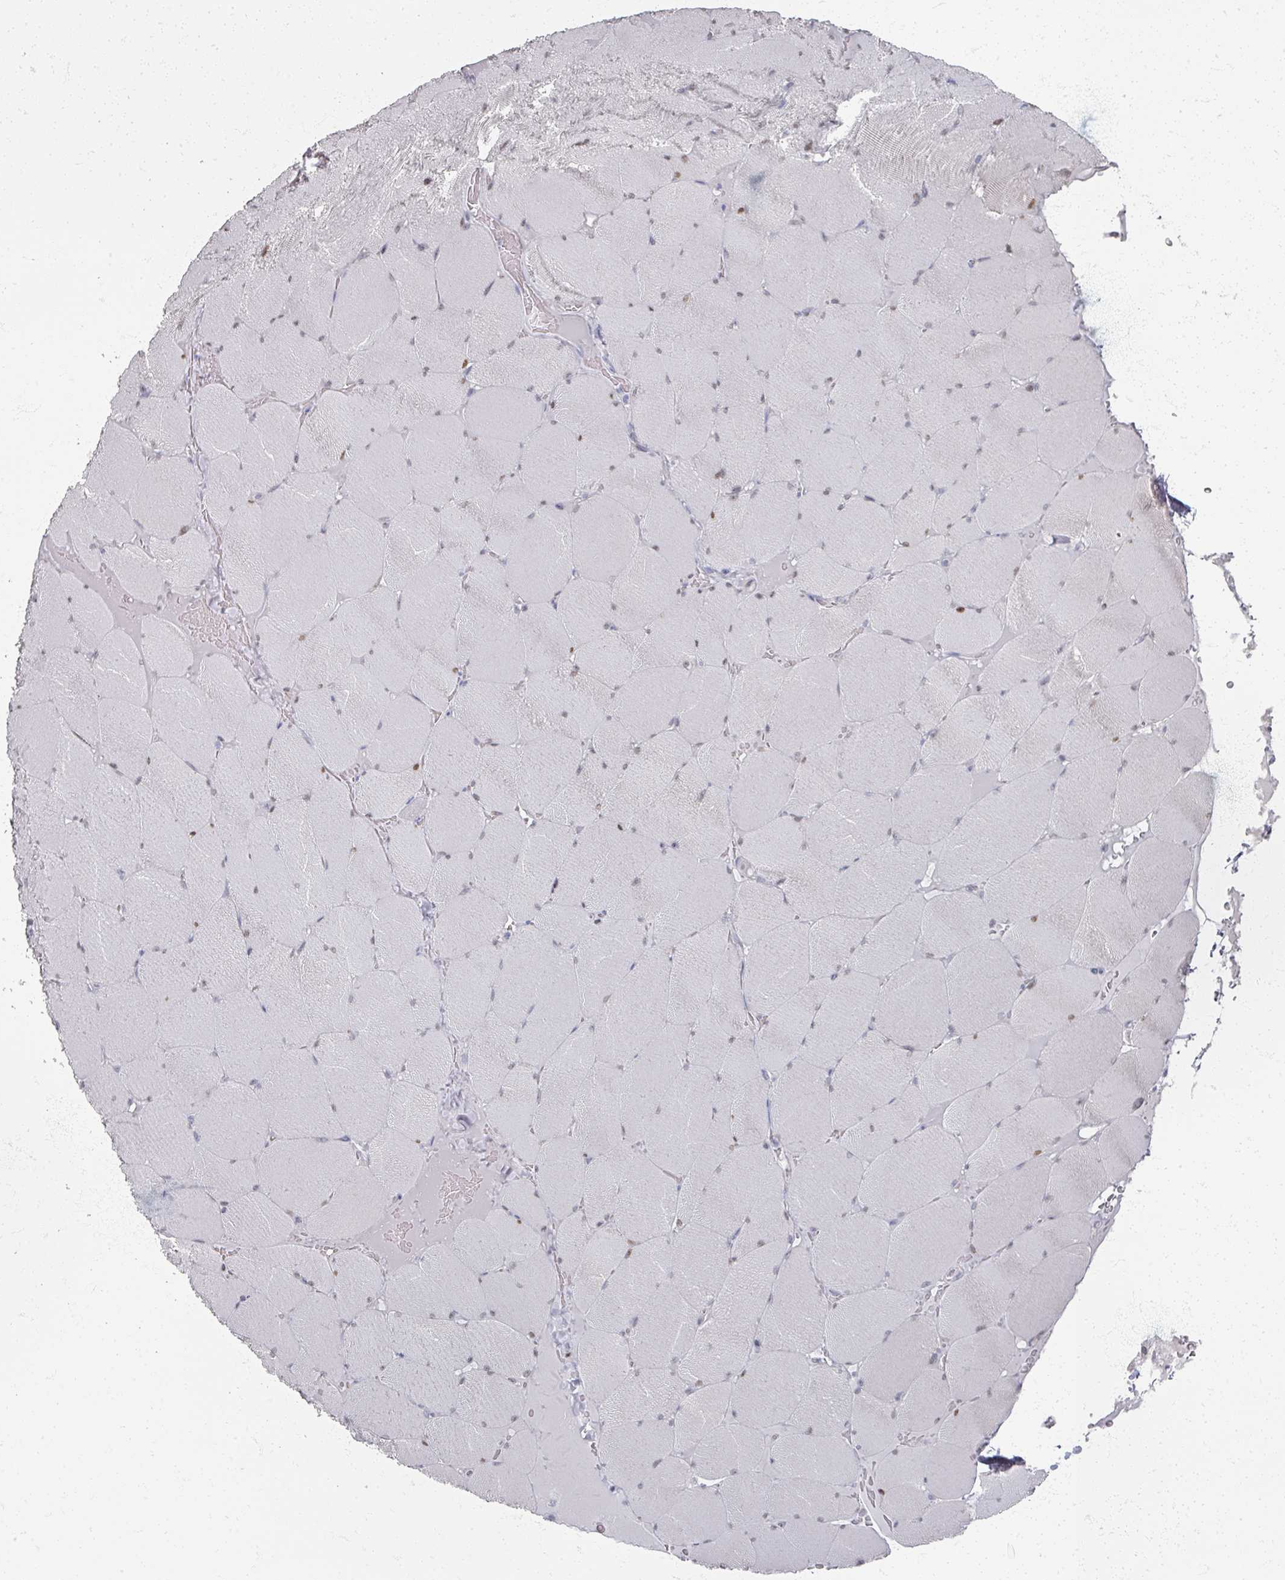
{"staining": {"intensity": "weak", "quantity": "<25%", "location": "nuclear"}, "tissue": "skeletal muscle", "cell_type": "Myocytes", "image_type": "normal", "snomed": [{"axis": "morphology", "description": "Normal tissue, NOS"}, {"axis": "topography", "description": "Skeletal muscle"}, {"axis": "topography", "description": "Head-Neck"}], "caption": "The immunohistochemistry (IHC) photomicrograph has no significant positivity in myocytes of skeletal muscle. Brightfield microscopy of IHC stained with DAB (3,3'-diaminobenzidine) (brown) and hematoxylin (blue), captured at high magnification.", "gene": "TTYH3", "patient": {"sex": "male", "age": 66}}